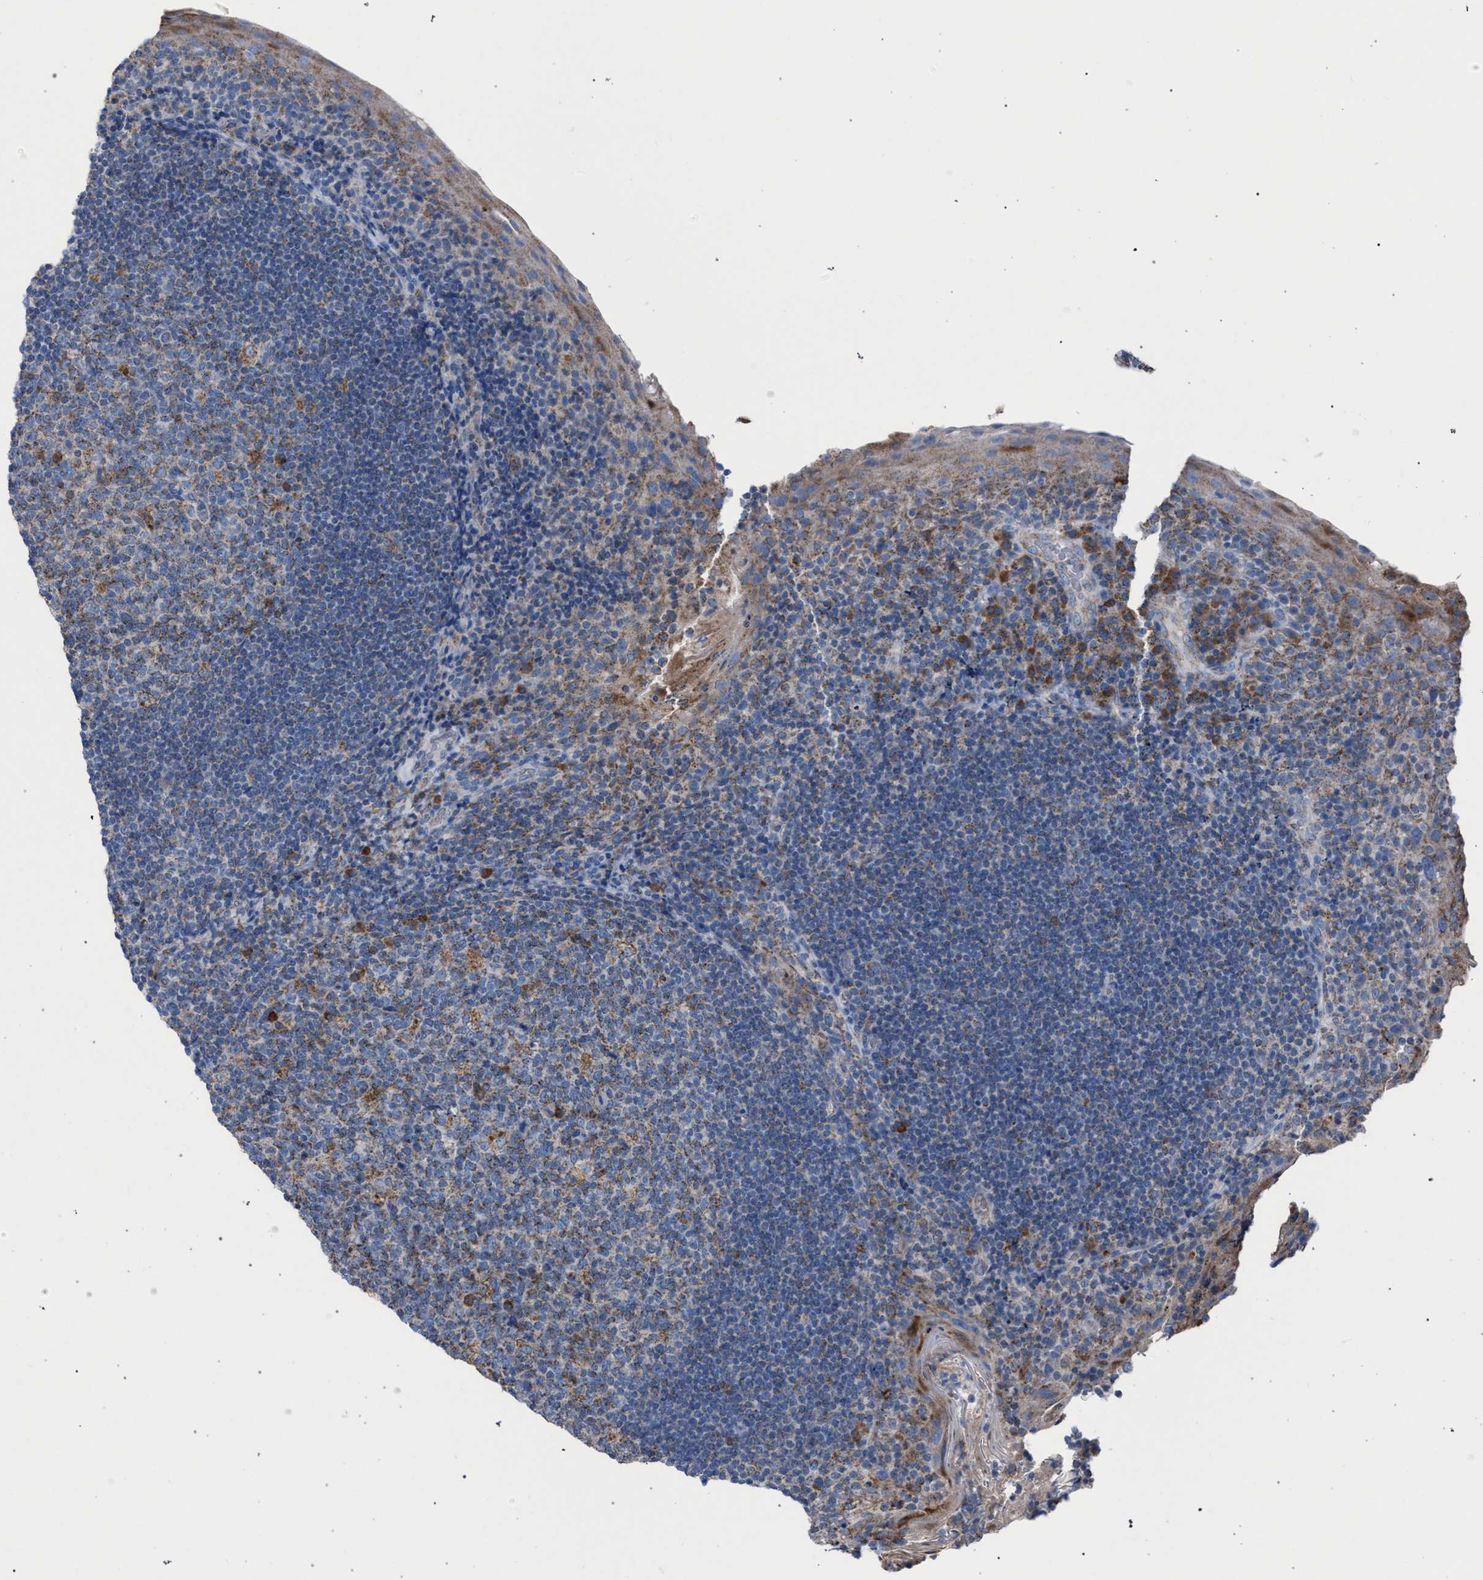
{"staining": {"intensity": "moderate", "quantity": "<25%", "location": "cytoplasmic/membranous"}, "tissue": "tonsil", "cell_type": "Germinal center cells", "image_type": "normal", "snomed": [{"axis": "morphology", "description": "Normal tissue, NOS"}, {"axis": "topography", "description": "Tonsil"}], "caption": "Protein staining of unremarkable tonsil demonstrates moderate cytoplasmic/membranous positivity in about <25% of germinal center cells. The staining was performed using DAB, with brown indicating positive protein expression. Nuclei are stained blue with hematoxylin.", "gene": "HSD17B4", "patient": {"sex": "male", "age": 17}}